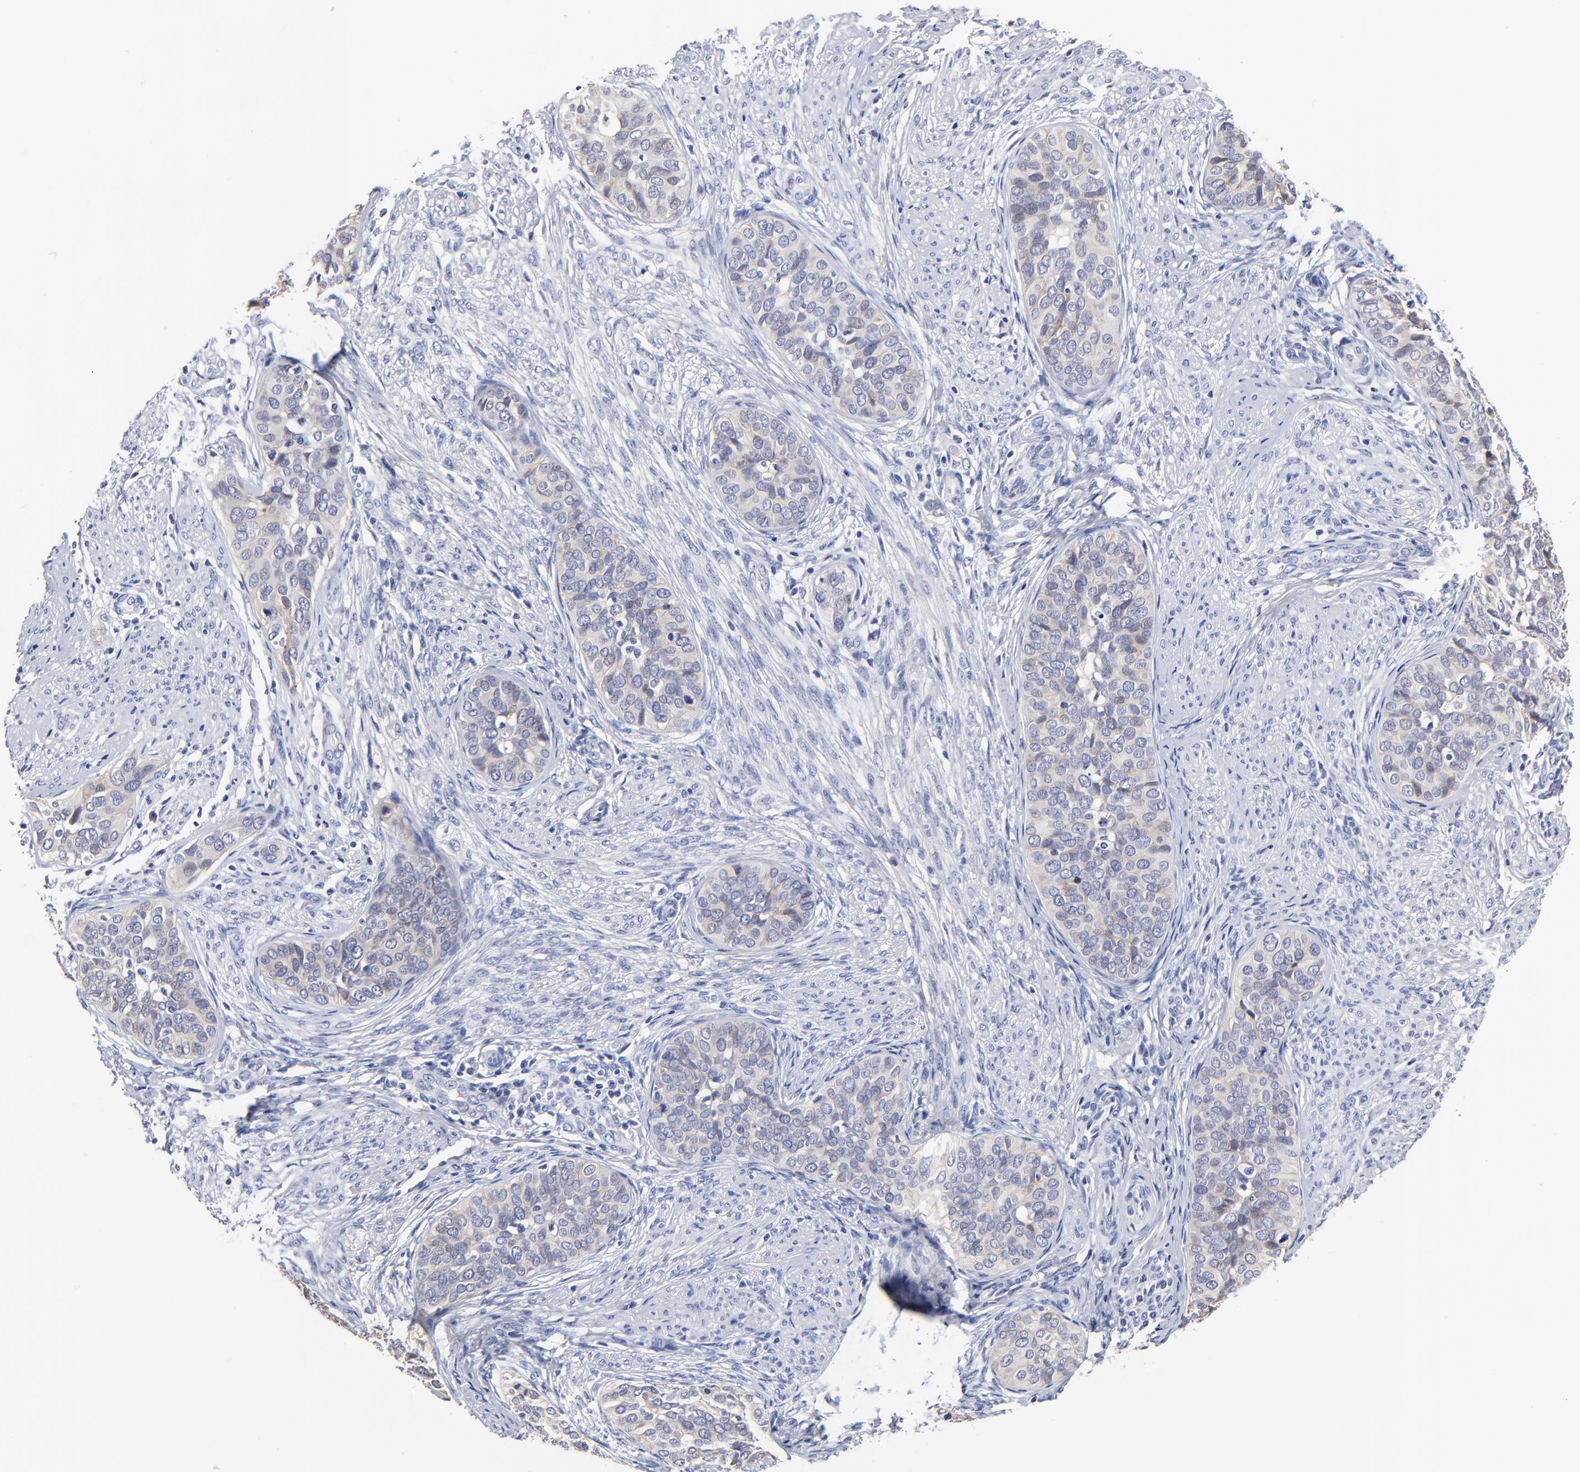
{"staining": {"intensity": "negative", "quantity": "none", "location": "none"}, "tissue": "cervical cancer", "cell_type": "Tumor cells", "image_type": "cancer", "snomed": [{"axis": "morphology", "description": "Squamous cell carcinoma, NOS"}, {"axis": "topography", "description": "Cervix"}], "caption": "Image shows no significant protein staining in tumor cells of squamous cell carcinoma (cervical).", "gene": "CXADR", "patient": {"sex": "female", "age": 31}}